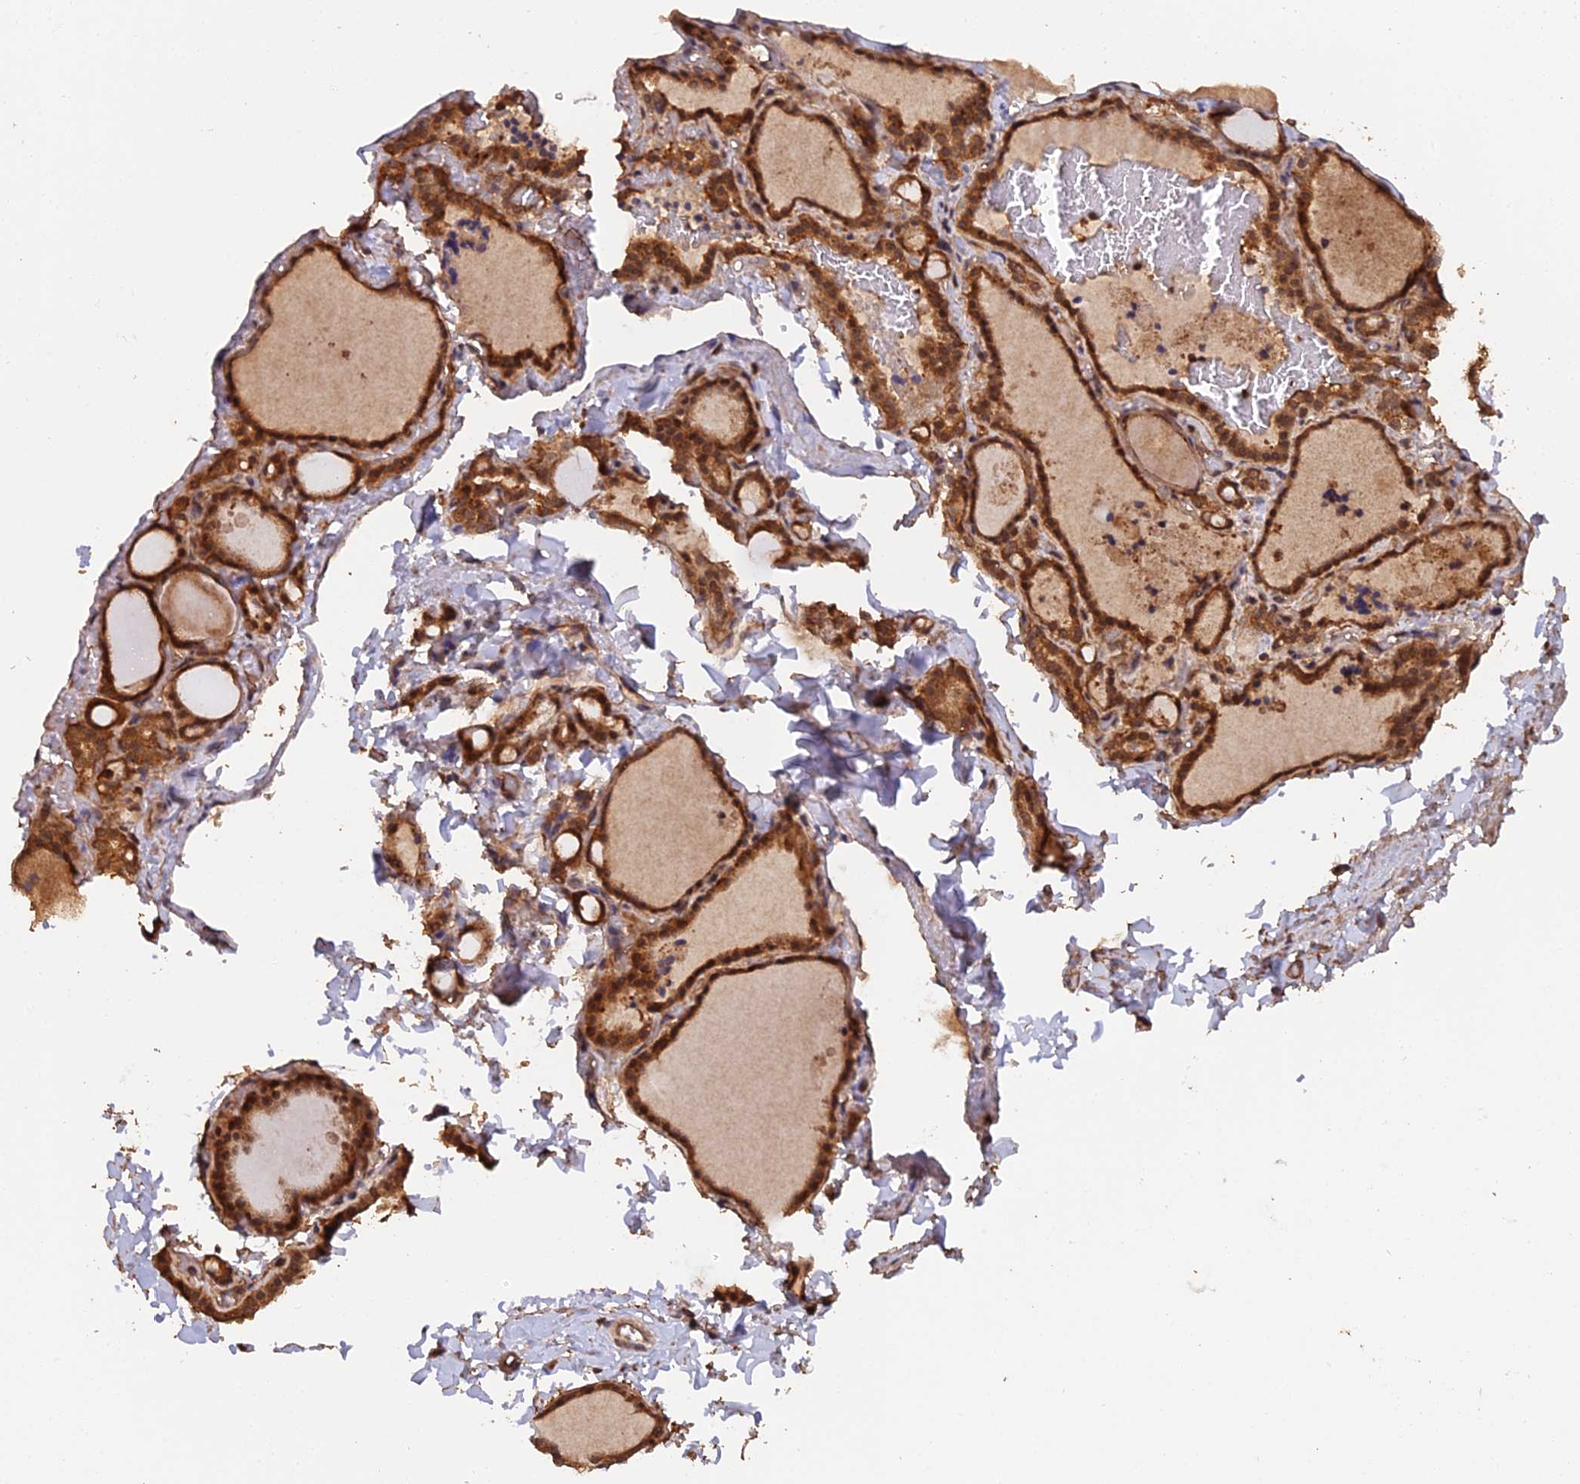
{"staining": {"intensity": "strong", "quantity": ">75%", "location": "cytoplasmic/membranous,nuclear"}, "tissue": "thyroid gland", "cell_type": "Glandular cells", "image_type": "normal", "snomed": [{"axis": "morphology", "description": "Normal tissue, NOS"}, {"axis": "topography", "description": "Thyroid gland"}], "caption": "DAB immunohistochemical staining of unremarkable thyroid gland displays strong cytoplasmic/membranous,nuclear protein expression in about >75% of glandular cells.", "gene": "RALGAPA2", "patient": {"sex": "female", "age": 22}}